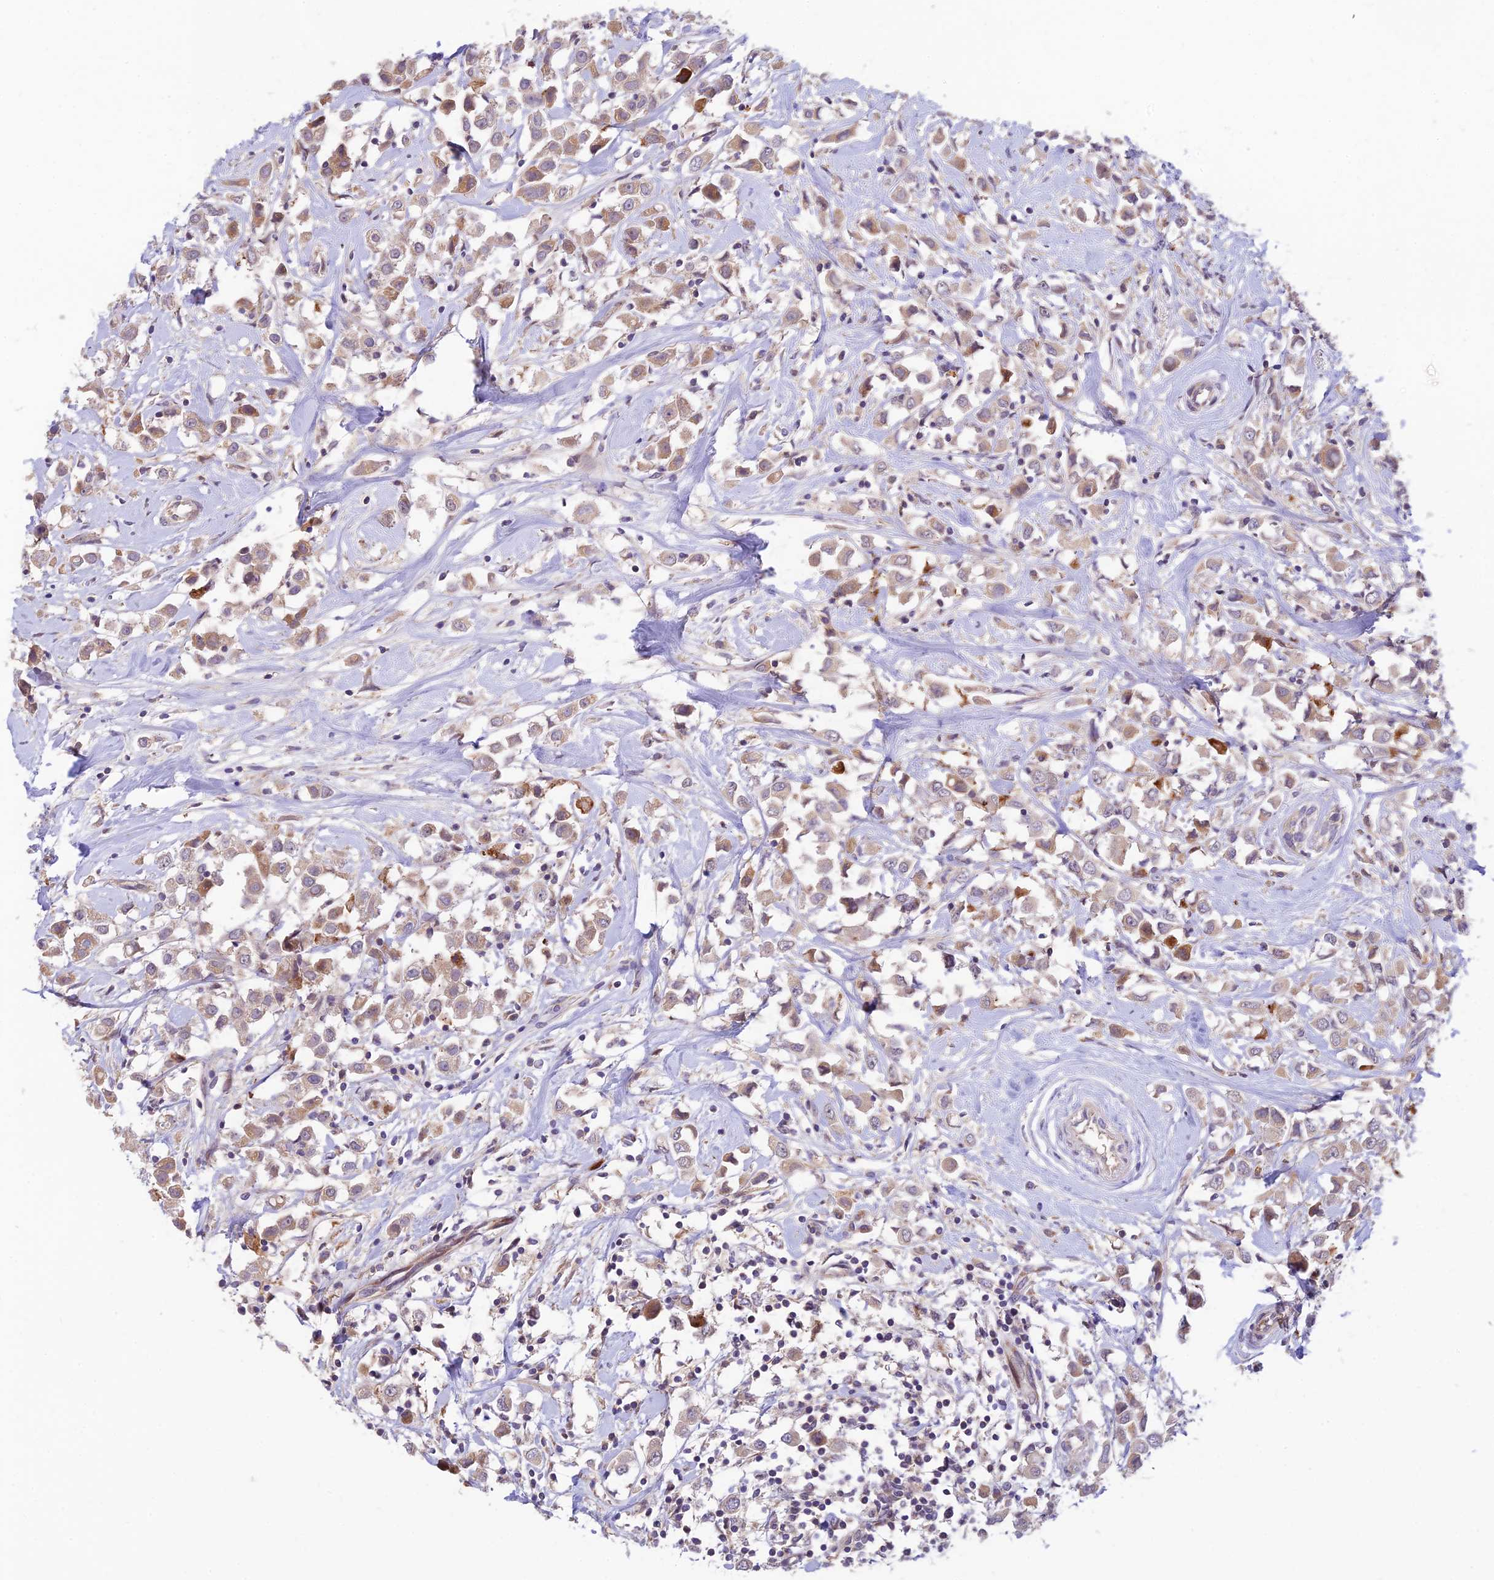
{"staining": {"intensity": "weak", "quantity": ">75%", "location": "cytoplasmic/membranous"}, "tissue": "breast cancer", "cell_type": "Tumor cells", "image_type": "cancer", "snomed": [{"axis": "morphology", "description": "Duct carcinoma"}, {"axis": "topography", "description": "Breast"}], "caption": "Protein staining demonstrates weak cytoplasmic/membranous staining in approximately >75% of tumor cells in breast cancer.", "gene": "ASPDH", "patient": {"sex": "female", "age": 61}}